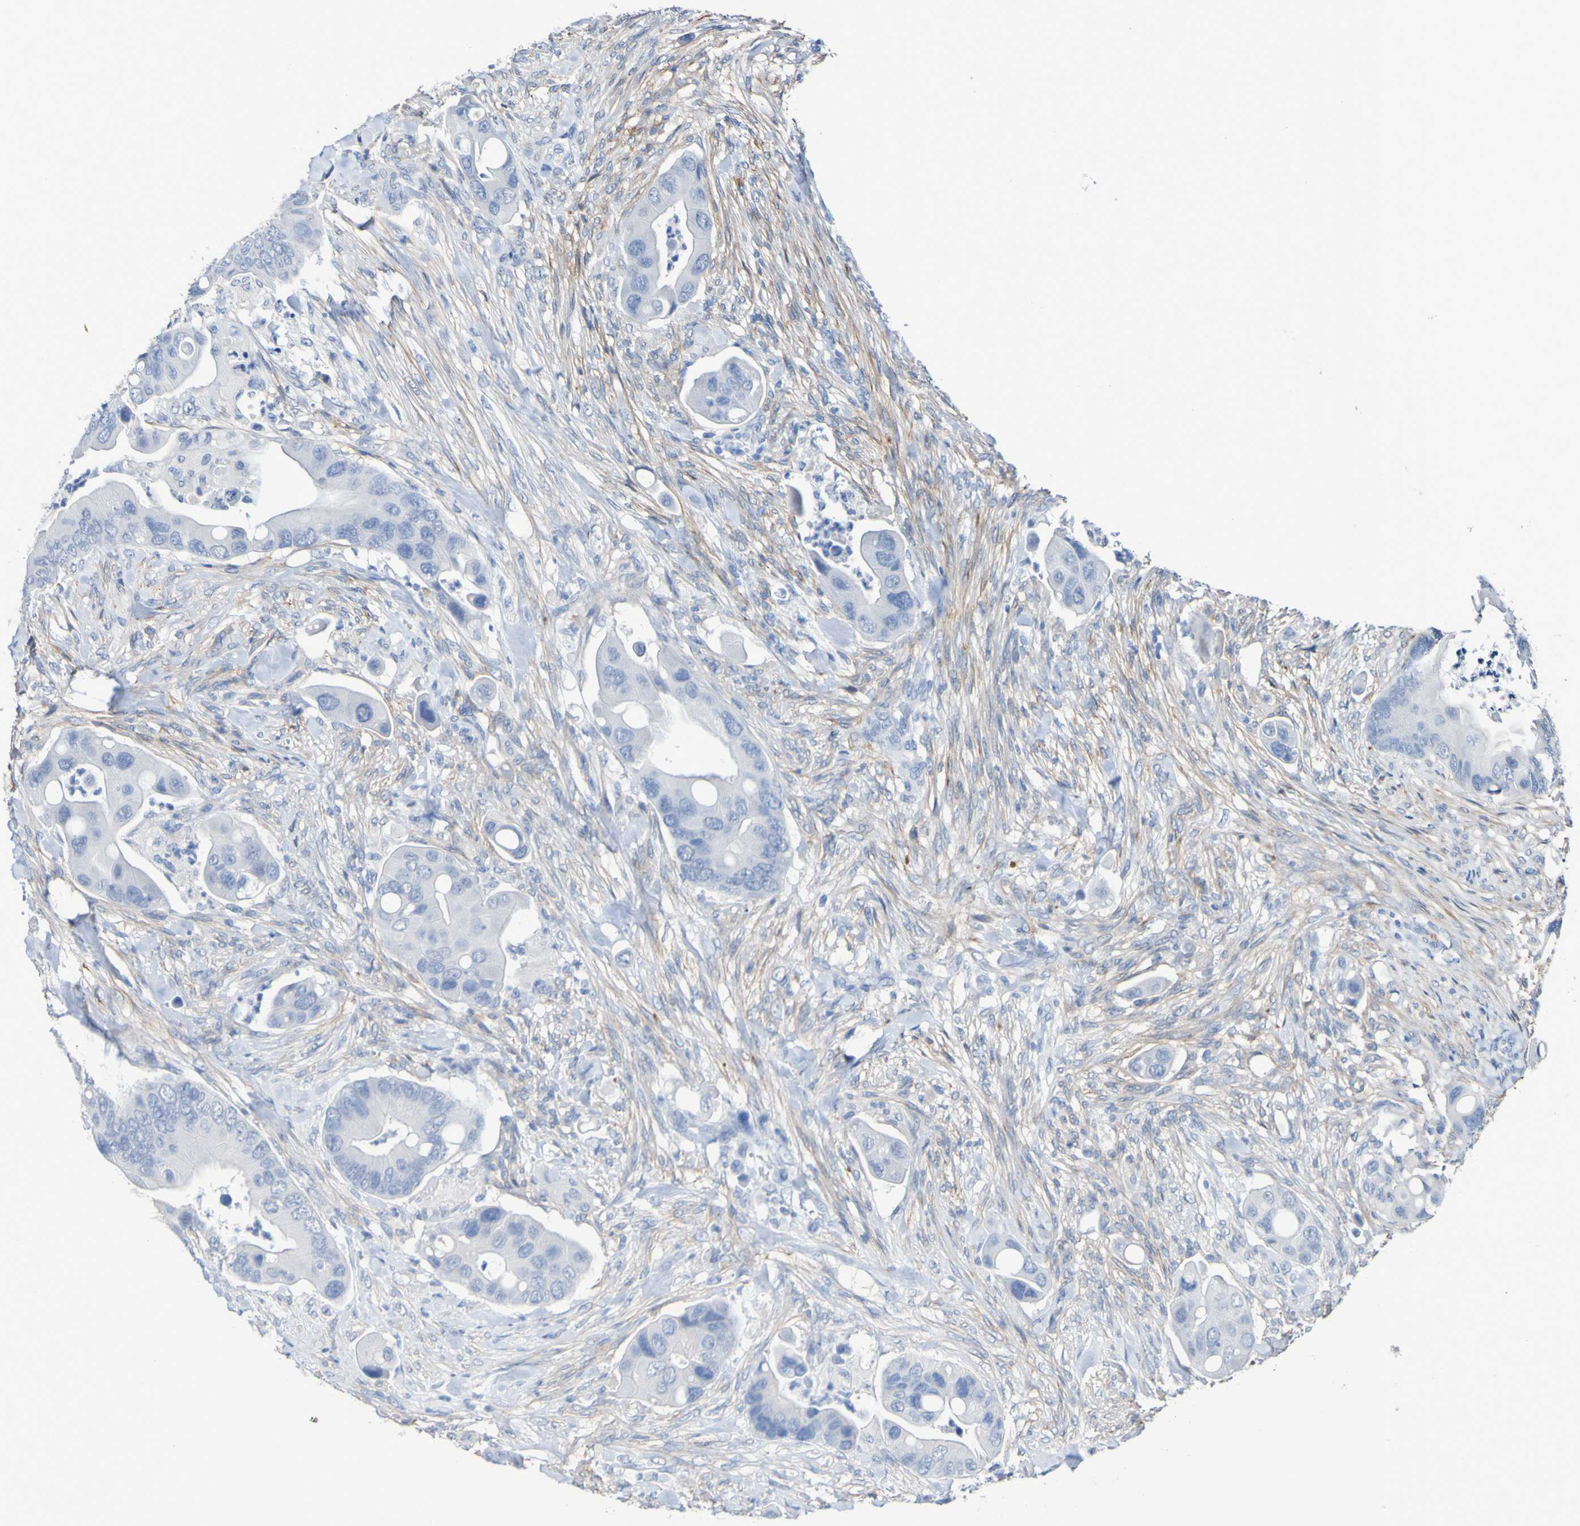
{"staining": {"intensity": "negative", "quantity": "none", "location": "none"}, "tissue": "colorectal cancer", "cell_type": "Tumor cells", "image_type": "cancer", "snomed": [{"axis": "morphology", "description": "Adenocarcinoma, NOS"}, {"axis": "topography", "description": "Rectum"}], "caption": "Colorectal adenocarcinoma was stained to show a protein in brown. There is no significant staining in tumor cells. (DAB IHC, high magnification).", "gene": "SGCB", "patient": {"sex": "female", "age": 57}}